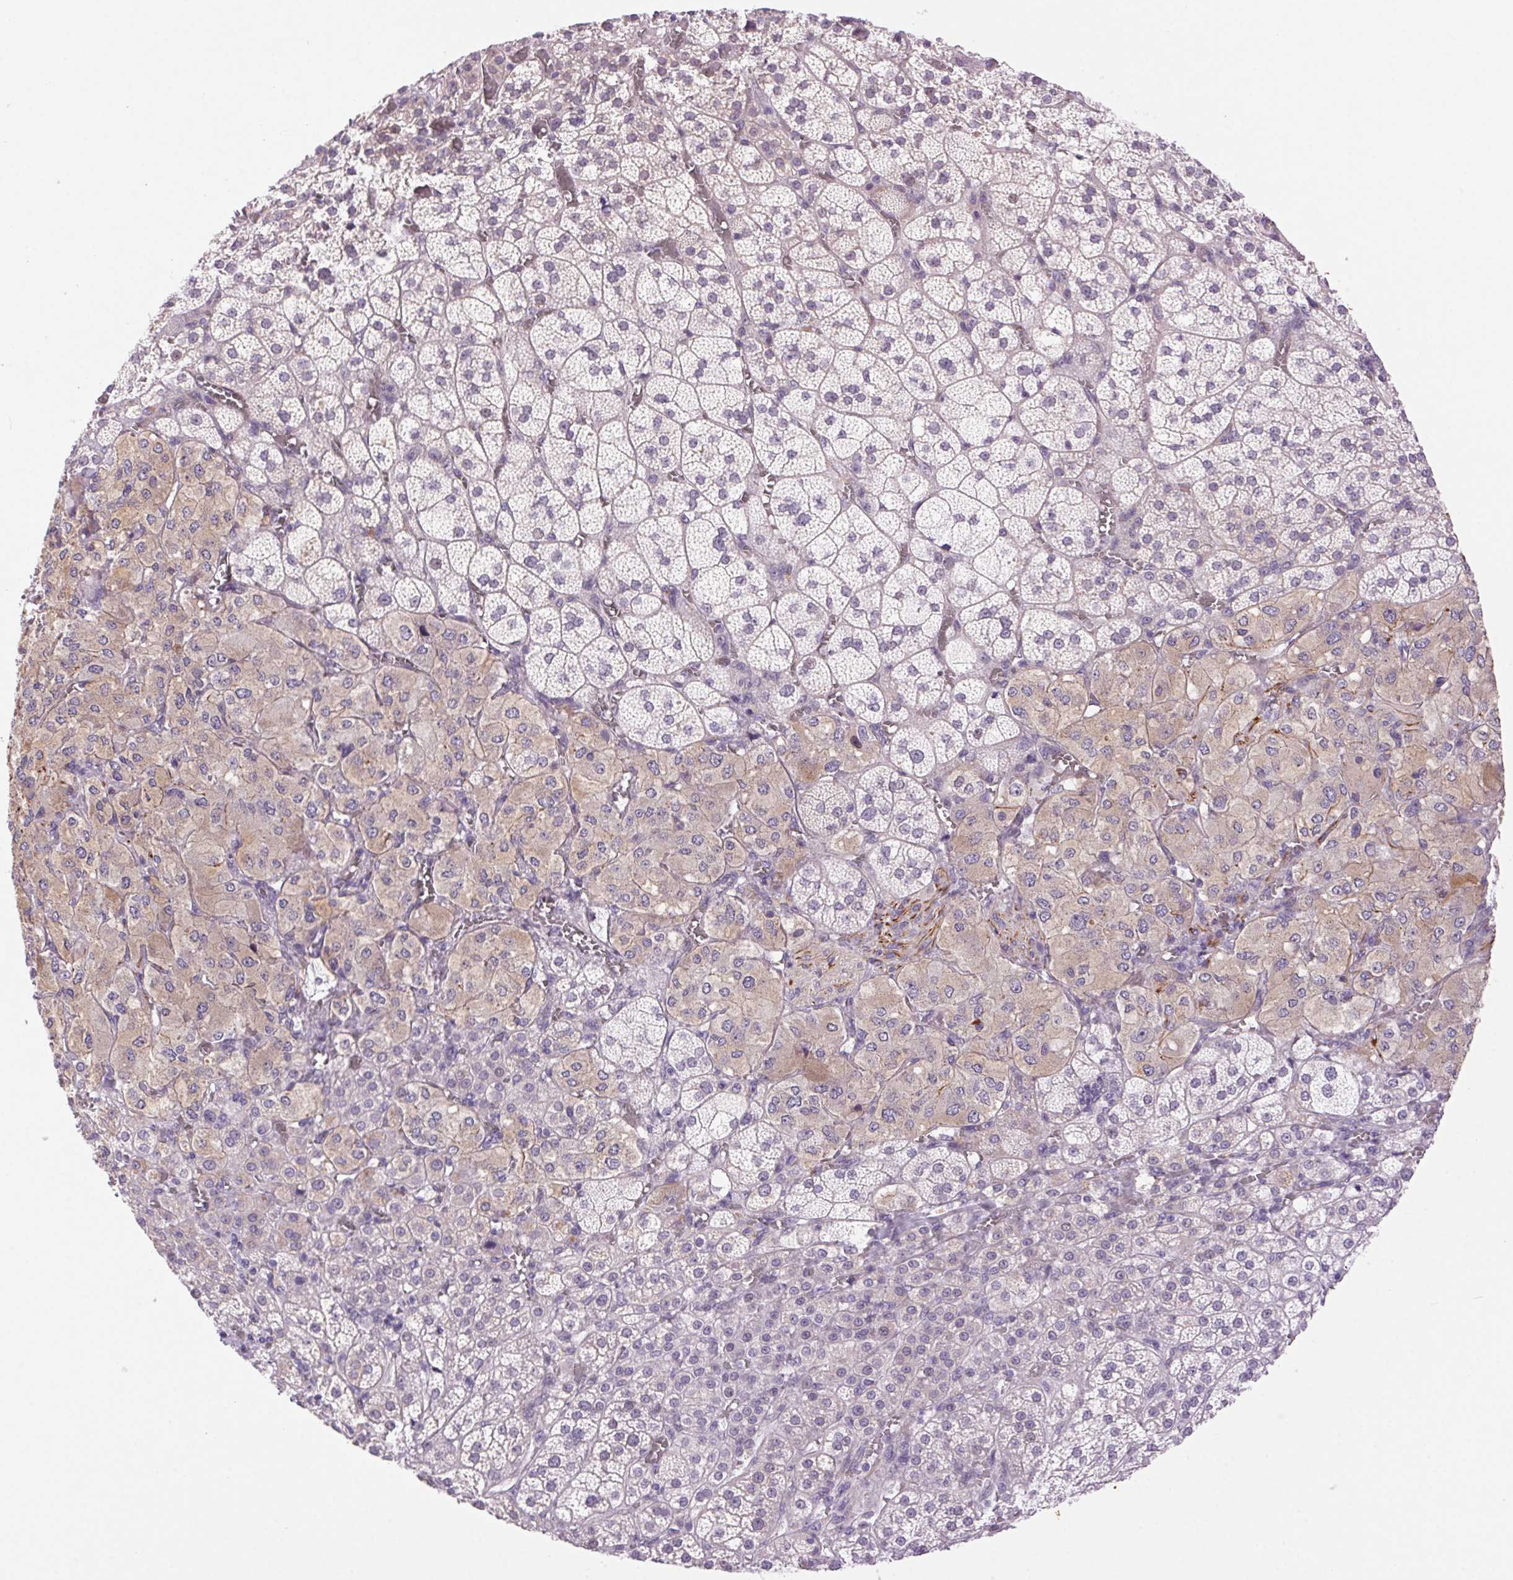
{"staining": {"intensity": "weak", "quantity": "25%-75%", "location": "cytoplasmic/membranous,nuclear"}, "tissue": "adrenal gland", "cell_type": "Glandular cells", "image_type": "normal", "snomed": [{"axis": "morphology", "description": "Normal tissue, NOS"}, {"axis": "topography", "description": "Adrenal gland"}], "caption": "Protein staining exhibits weak cytoplasmic/membranous,nuclear positivity in about 25%-75% of glandular cells in normal adrenal gland.", "gene": "SYT11", "patient": {"sex": "female", "age": 60}}